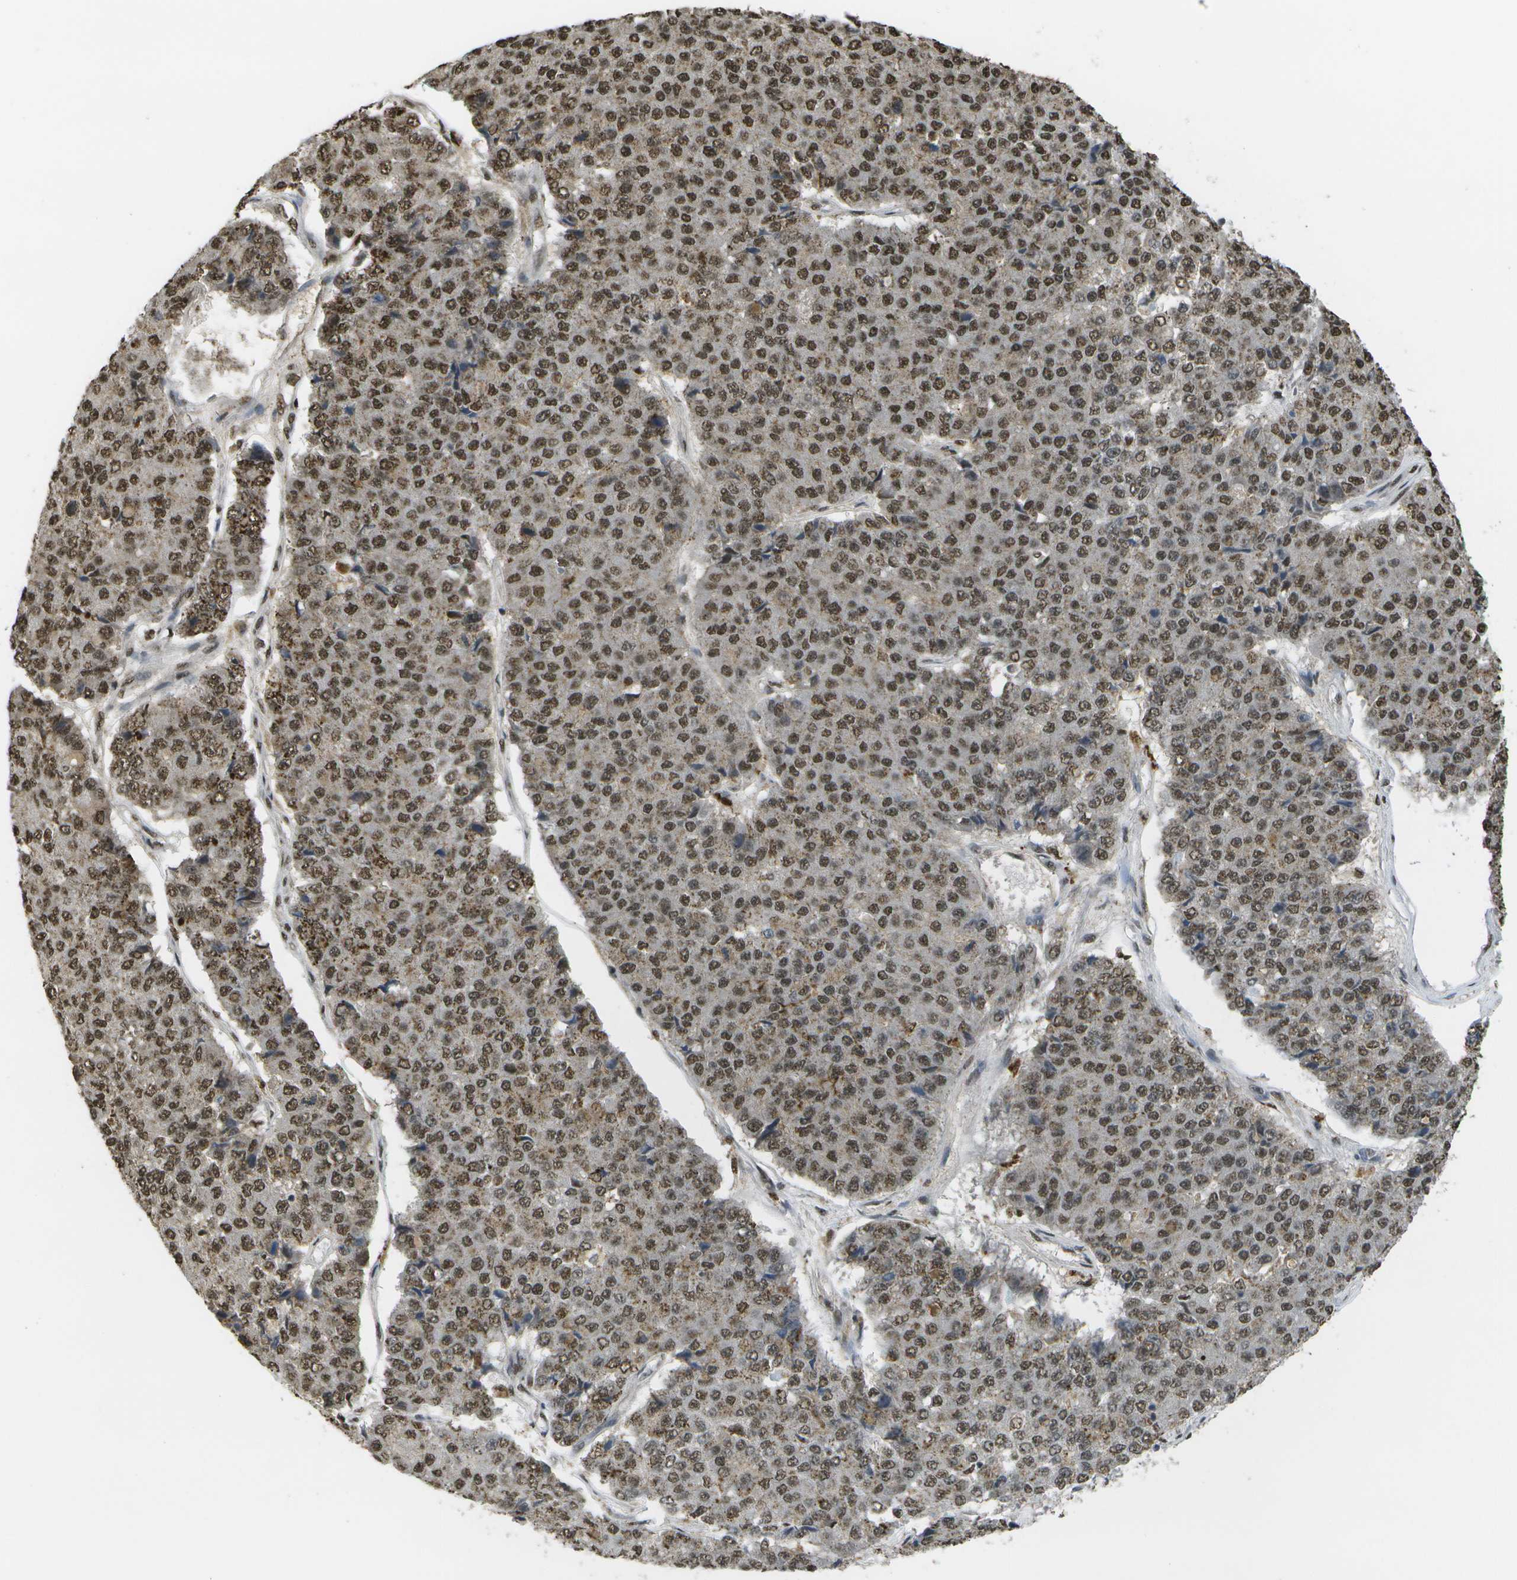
{"staining": {"intensity": "moderate", "quantity": ">75%", "location": "nuclear"}, "tissue": "pancreatic cancer", "cell_type": "Tumor cells", "image_type": "cancer", "snomed": [{"axis": "morphology", "description": "Adenocarcinoma, NOS"}, {"axis": "topography", "description": "Pancreas"}], "caption": "Protein expression analysis of human pancreatic adenocarcinoma reveals moderate nuclear staining in about >75% of tumor cells. The protein is shown in brown color, while the nuclei are stained blue.", "gene": "SPEN", "patient": {"sex": "male", "age": 50}}